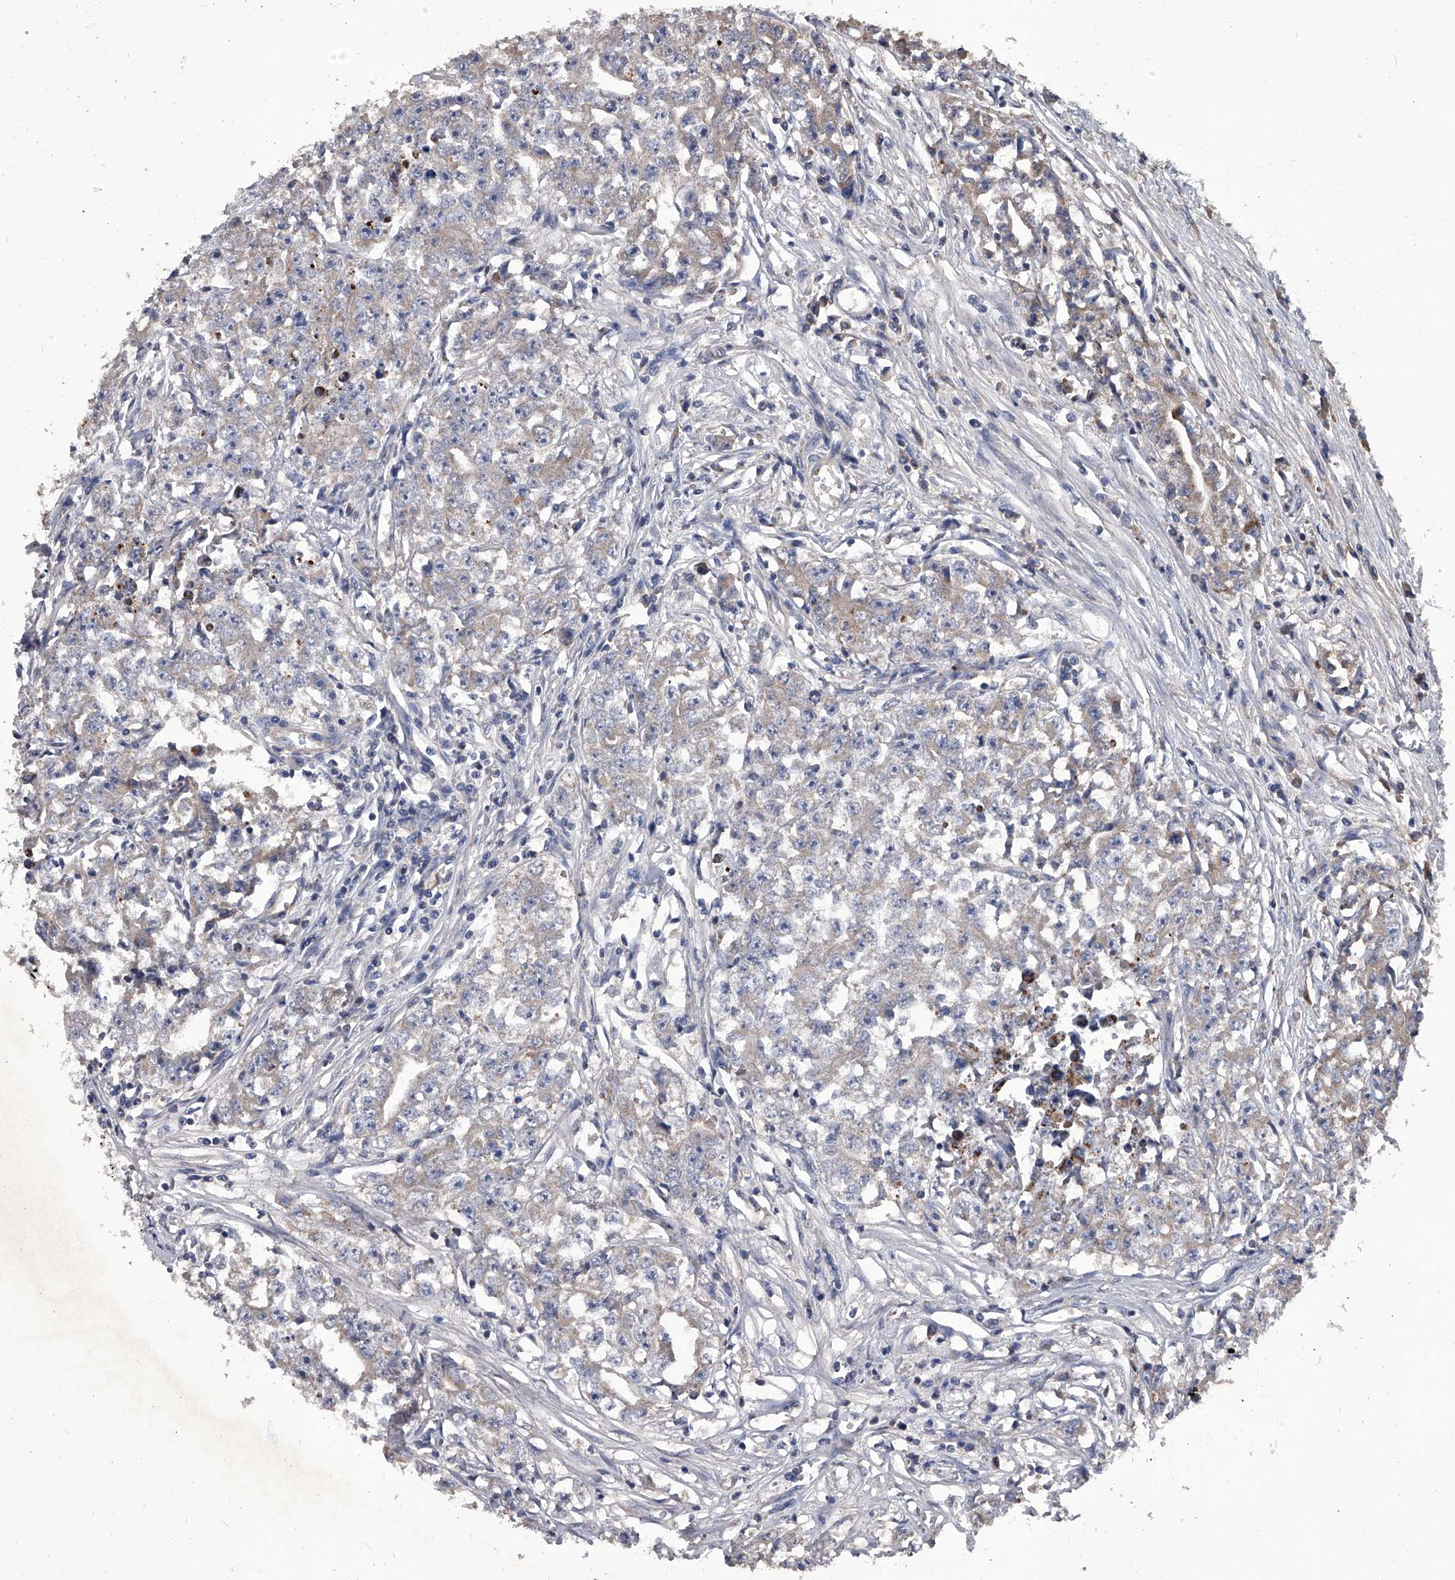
{"staining": {"intensity": "negative", "quantity": "none", "location": "none"}, "tissue": "testis cancer", "cell_type": "Tumor cells", "image_type": "cancer", "snomed": [{"axis": "morphology", "description": "Seminoma, NOS"}, {"axis": "morphology", "description": "Carcinoma, Embryonal, NOS"}, {"axis": "topography", "description": "Testis"}], "caption": "Immunohistochemical staining of testis cancer demonstrates no significant positivity in tumor cells.", "gene": "NRP1", "patient": {"sex": "male", "age": 43}}